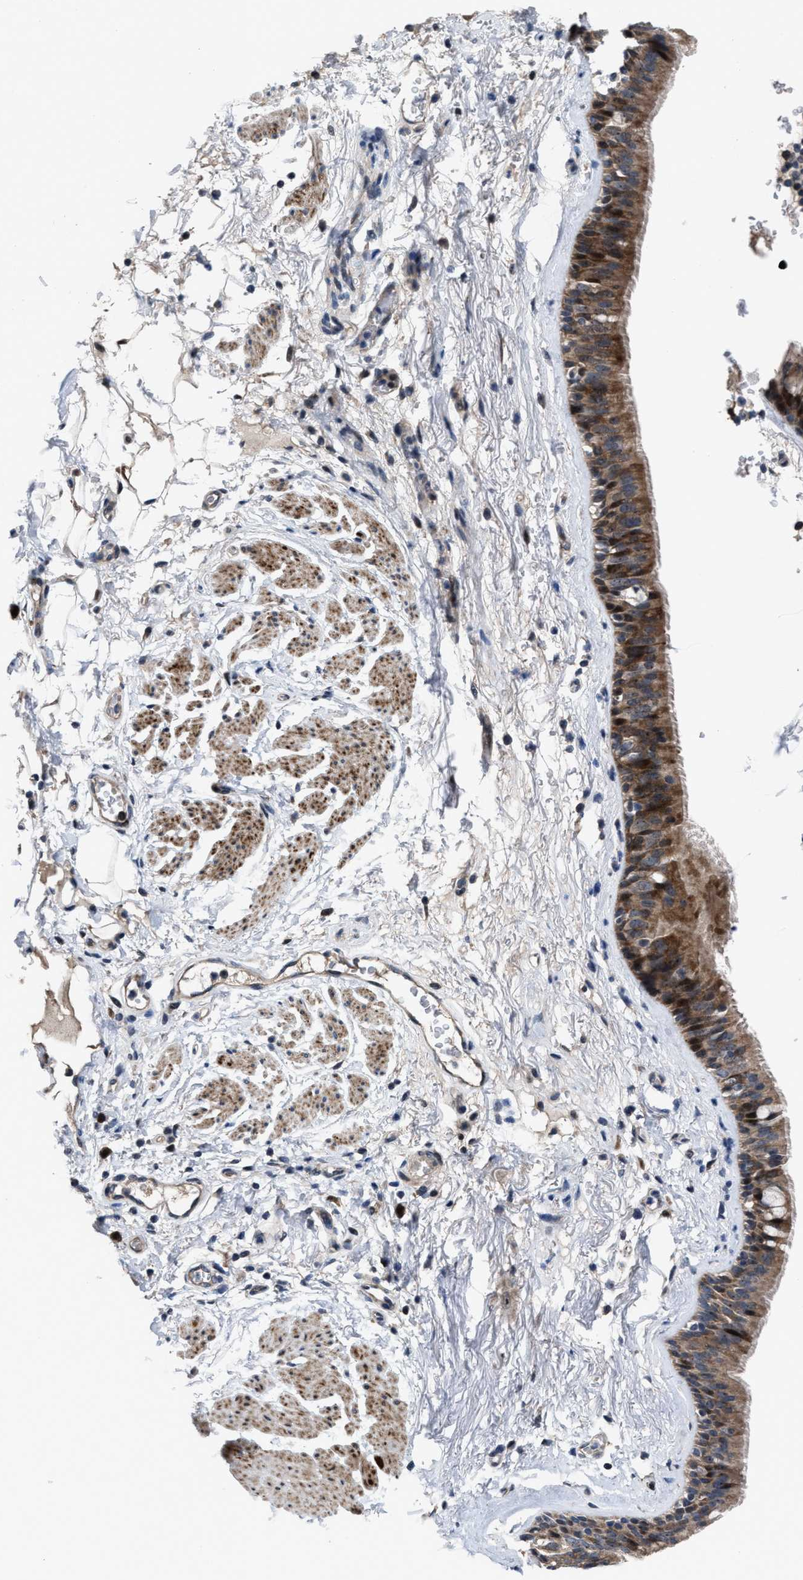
{"staining": {"intensity": "moderate", "quantity": ">75%", "location": "cytoplasmic/membranous"}, "tissue": "bronchus", "cell_type": "Respiratory epithelial cells", "image_type": "normal", "snomed": [{"axis": "morphology", "description": "Normal tissue, NOS"}, {"axis": "topography", "description": "Cartilage tissue"}], "caption": "A histopathology image showing moderate cytoplasmic/membranous expression in approximately >75% of respiratory epithelial cells in normal bronchus, as visualized by brown immunohistochemical staining.", "gene": "HAUS6", "patient": {"sex": "female", "age": 63}}